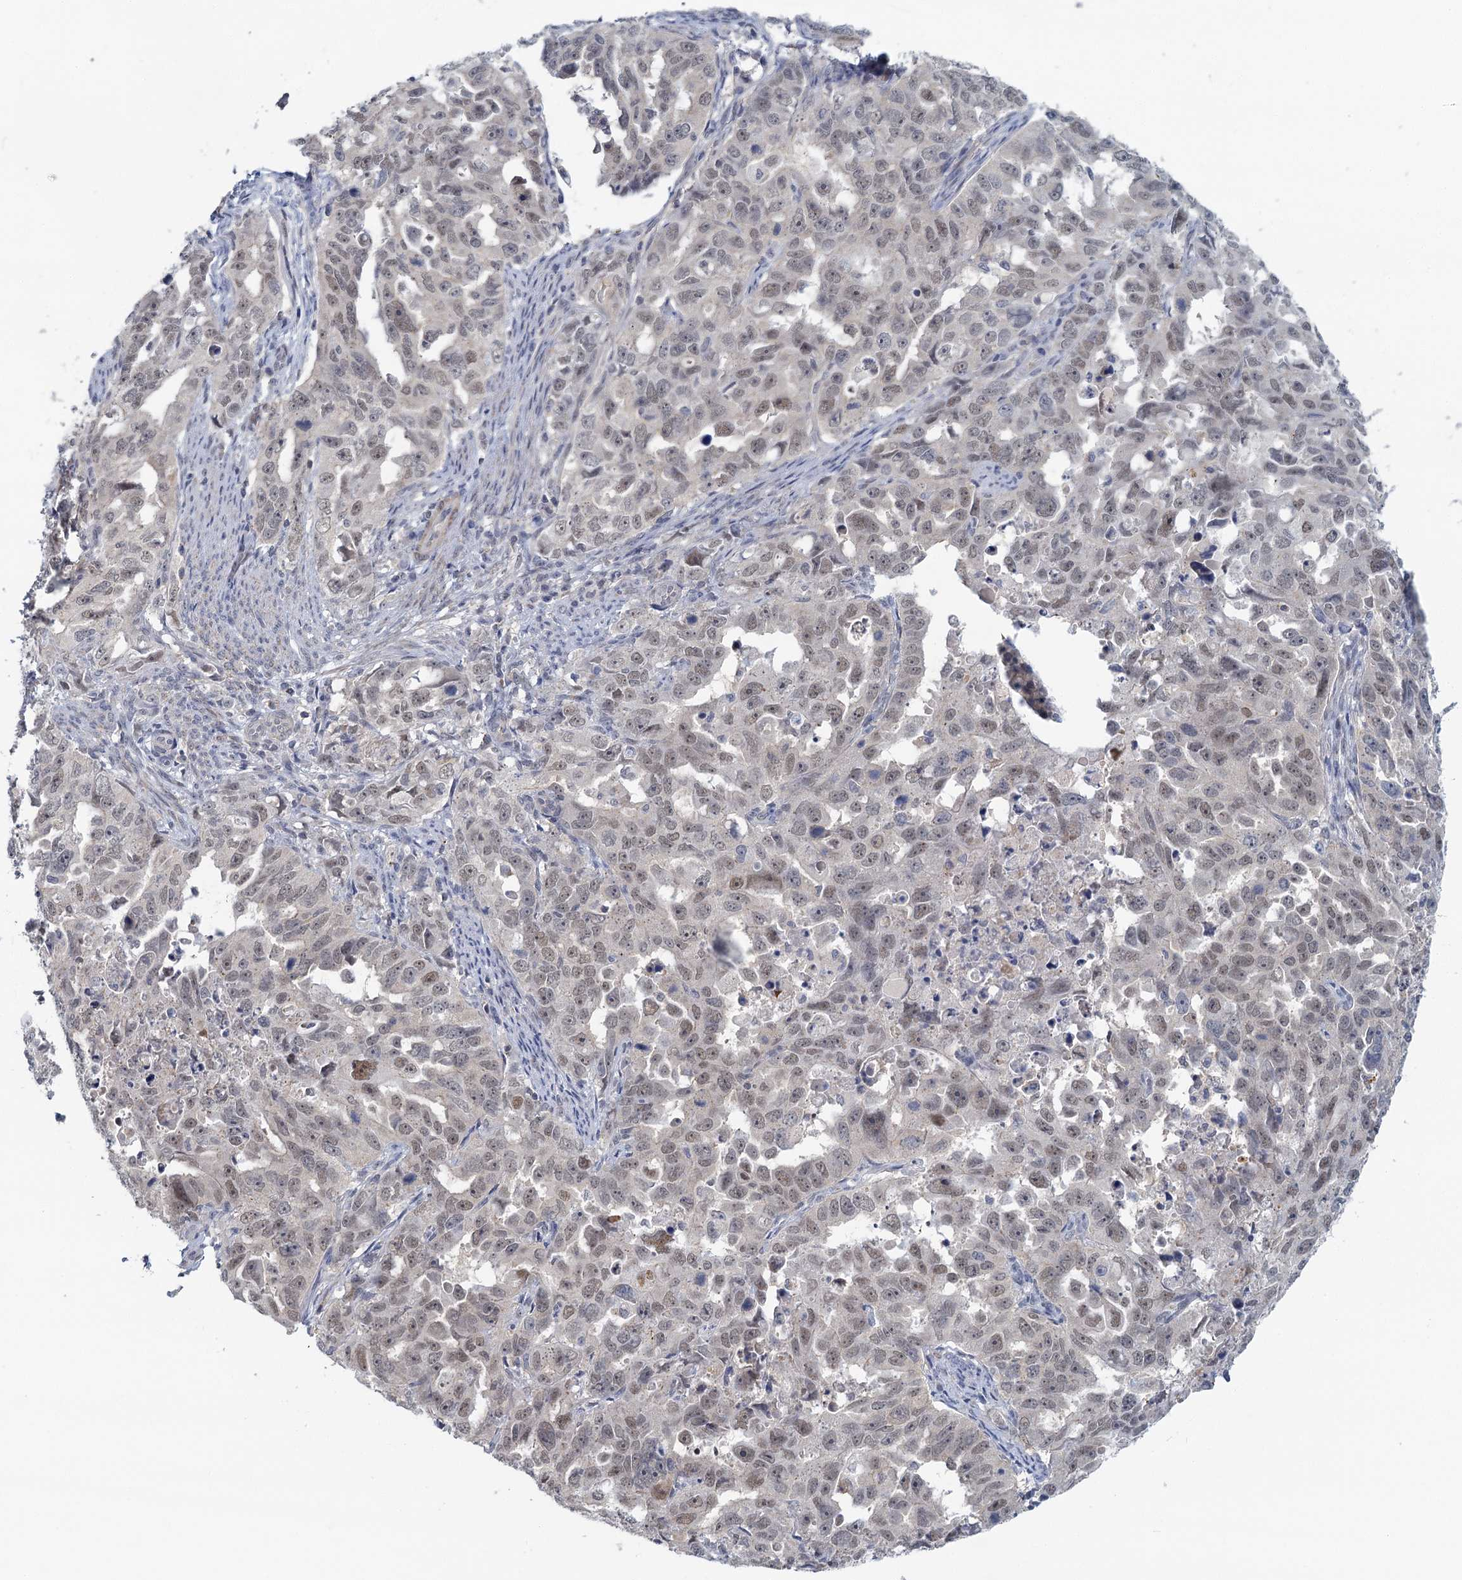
{"staining": {"intensity": "weak", "quantity": "25%-75%", "location": "nuclear"}, "tissue": "endometrial cancer", "cell_type": "Tumor cells", "image_type": "cancer", "snomed": [{"axis": "morphology", "description": "Adenocarcinoma, NOS"}, {"axis": "topography", "description": "Endometrium"}], "caption": "Protein expression analysis of endometrial adenocarcinoma reveals weak nuclear staining in about 25%-75% of tumor cells.", "gene": "GPATCH11", "patient": {"sex": "female", "age": 65}}